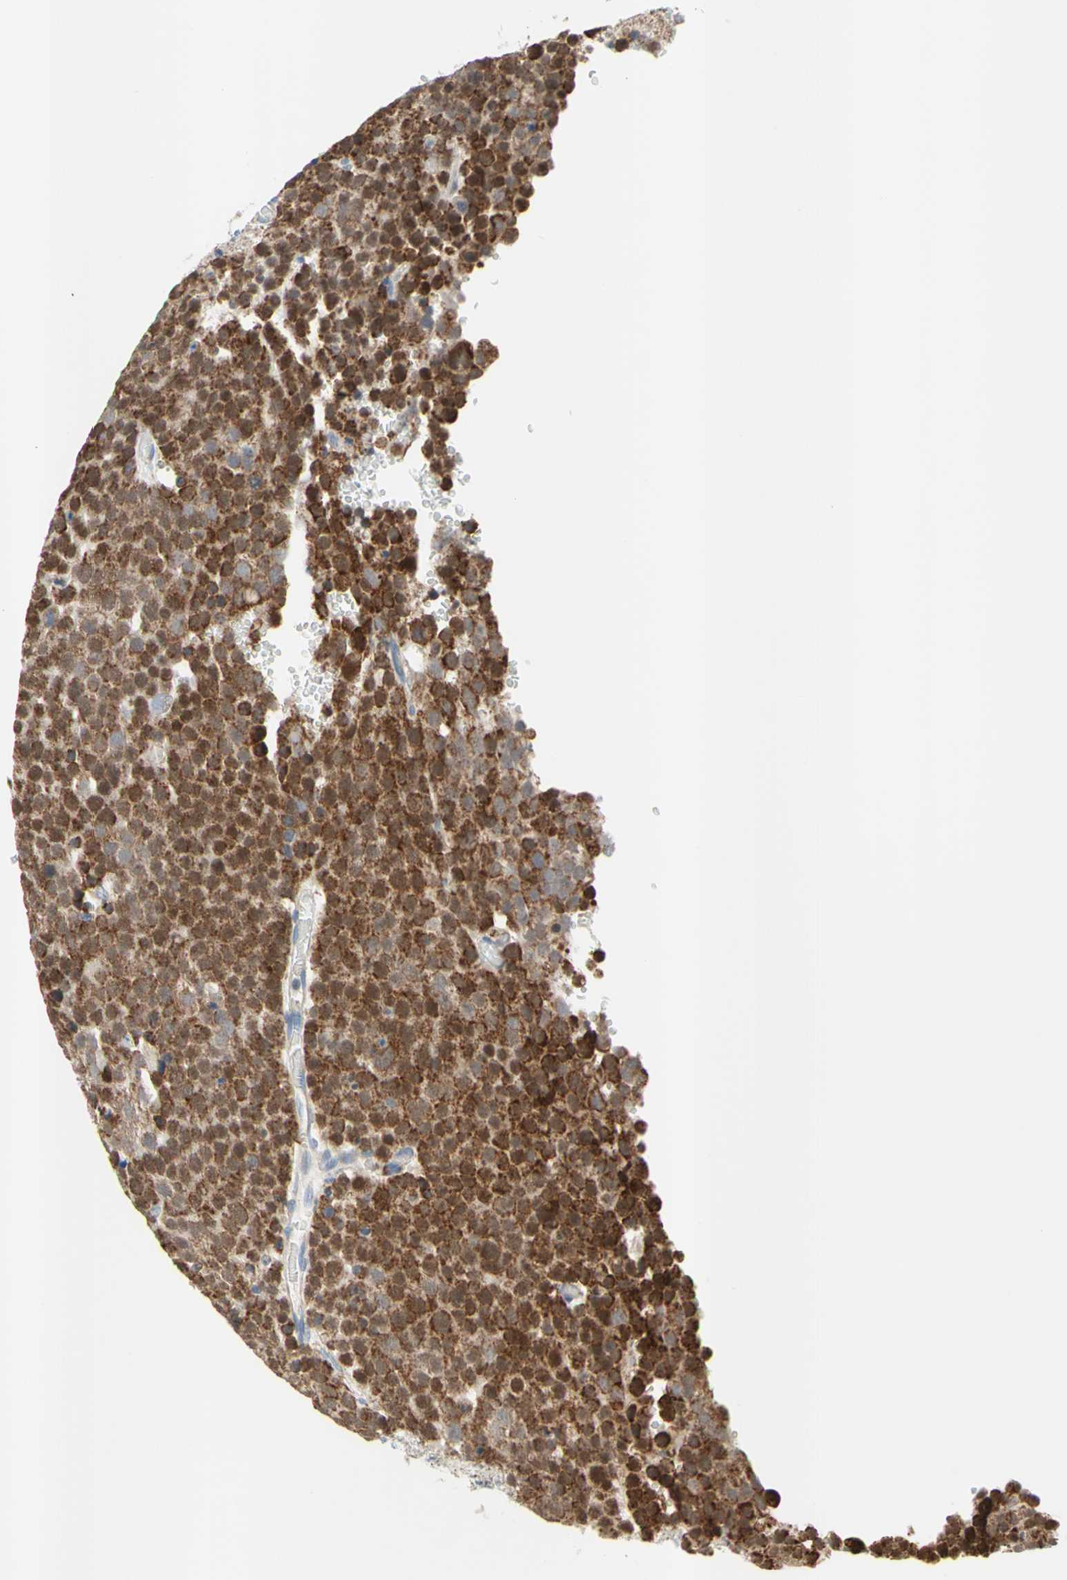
{"staining": {"intensity": "strong", "quantity": ">75%", "location": "cytoplasmic/membranous"}, "tissue": "testis cancer", "cell_type": "Tumor cells", "image_type": "cancer", "snomed": [{"axis": "morphology", "description": "Seminoma, NOS"}, {"axis": "topography", "description": "Testis"}], "caption": "Brown immunohistochemical staining in seminoma (testis) displays strong cytoplasmic/membranous expression in about >75% of tumor cells.", "gene": "MFF", "patient": {"sex": "male", "age": 71}}